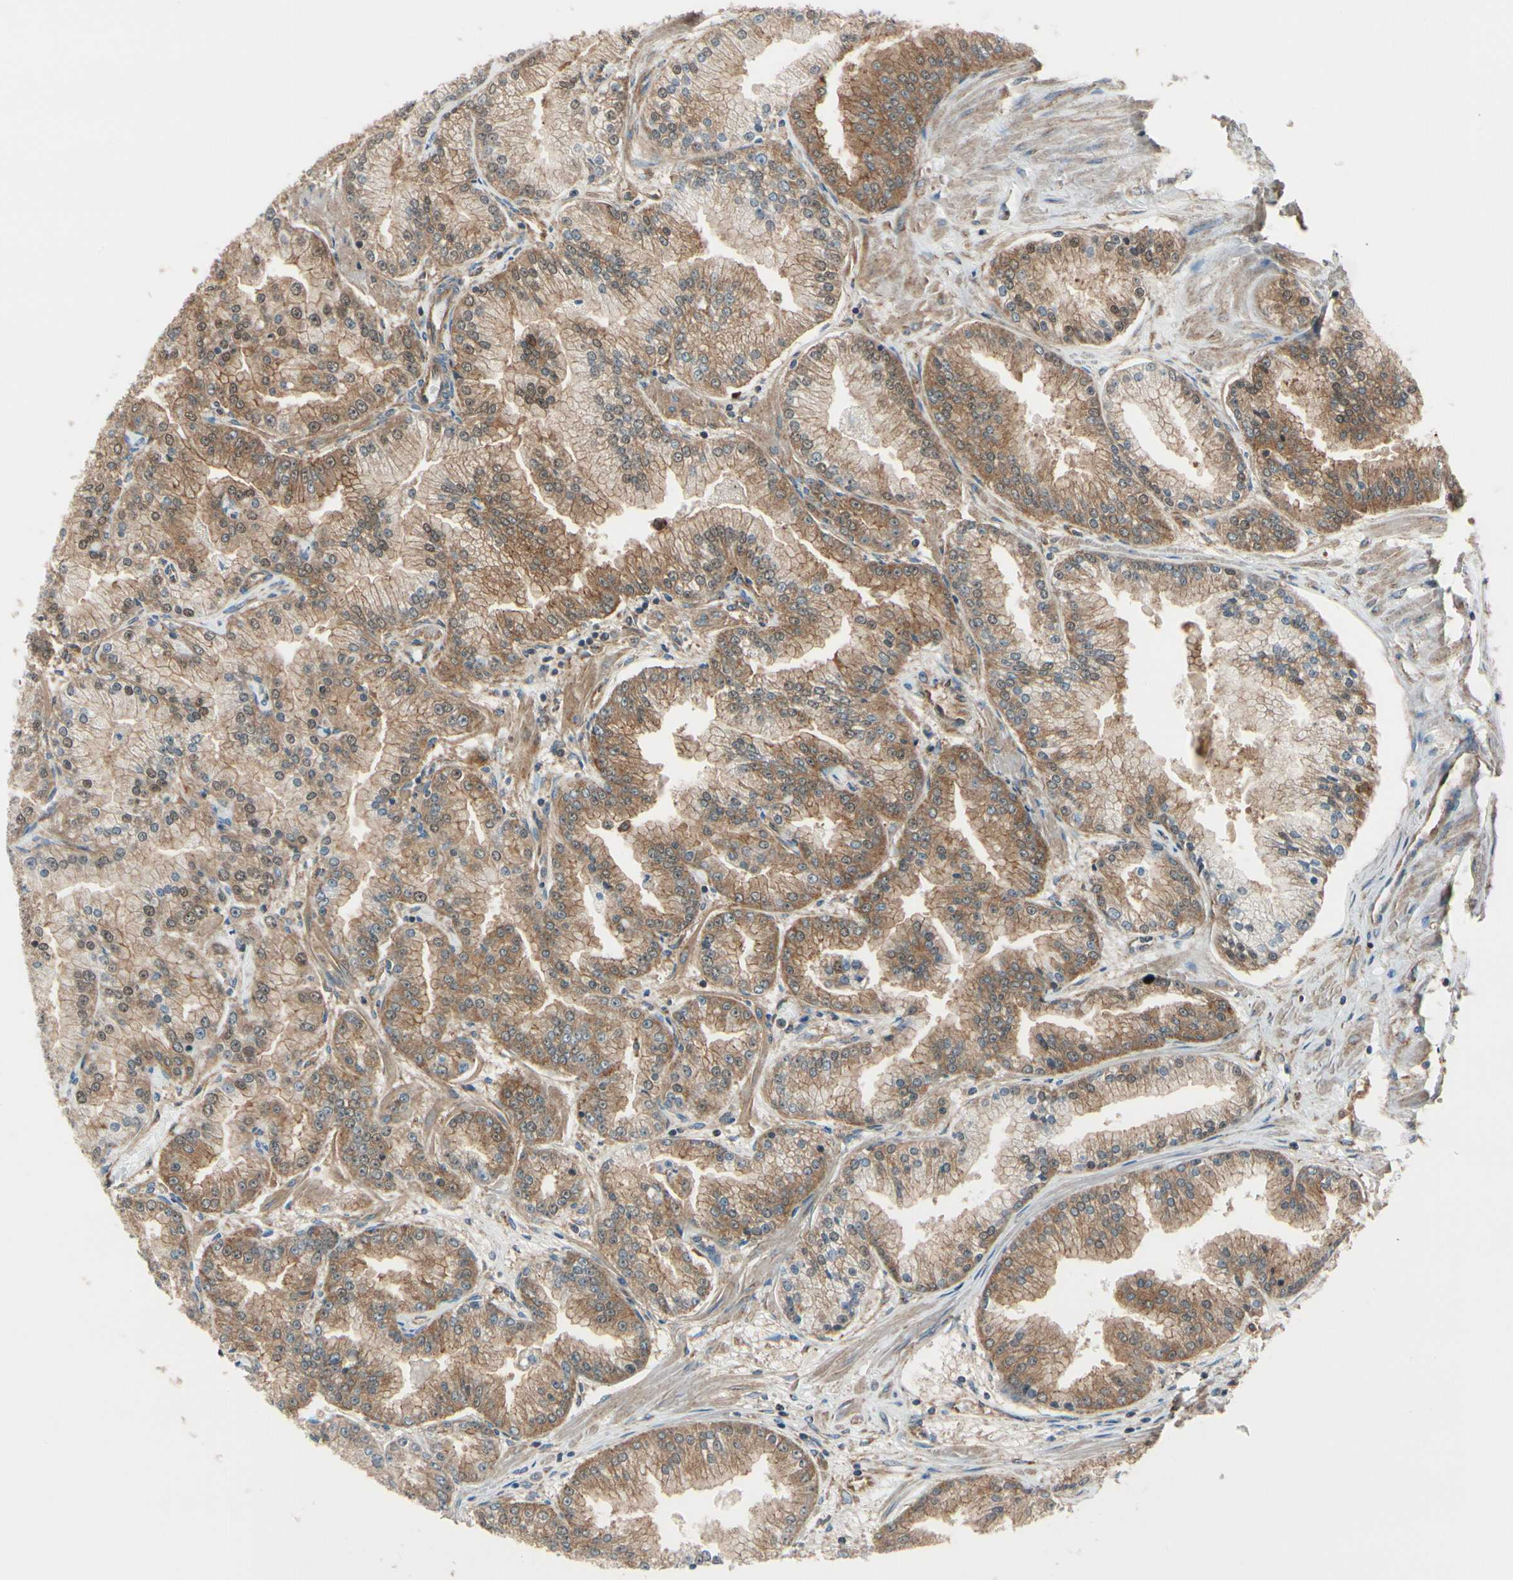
{"staining": {"intensity": "moderate", "quantity": "<25%", "location": "cytoplasmic/membranous"}, "tissue": "prostate cancer", "cell_type": "Tumor cells", "image_type": "cancer", "snomed": [{"axis": "morphology", "description": "Adenocarcinoma, High grade"}, {"axis": "topography", "description": "Prostate"}], "caption": "A brown stain highlights moderate cytoplasmic/membranous staining of a protein in human prostate cancer tumor cells.", "gene": "EPS15", "patient": {"sex": "male", "age": 61}}